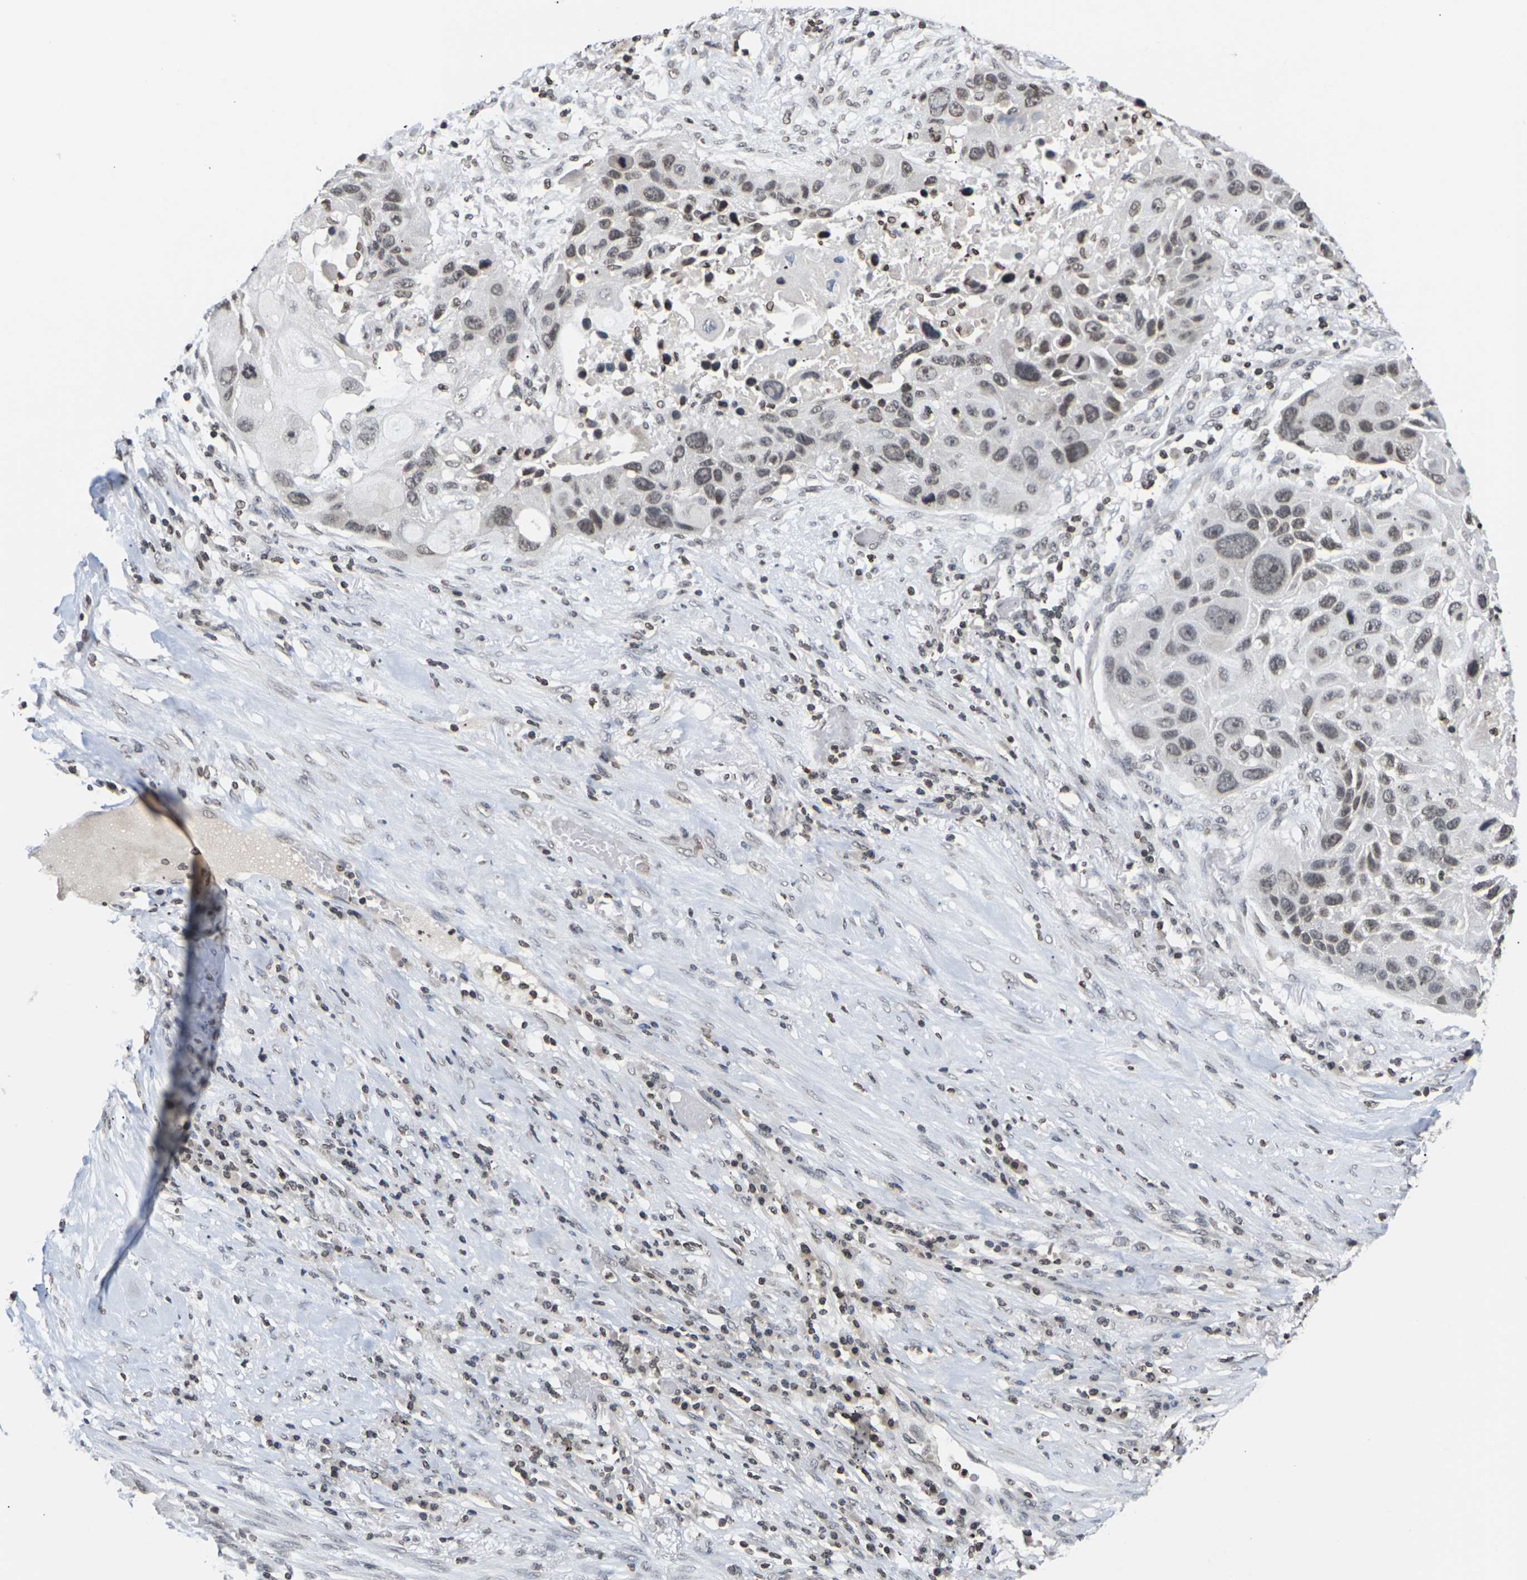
{"staining": {"intensity": "weak", "quantity": ">75%", "location": "nuclear"}, "tissue": "lung cancer", "cell_type": "Tumor cells", "image_type": "cancer", "snomed": [{"axis": "morphology", "description": "Squamous cell carcinoma, NOS"}, {"axis": "topography", "description": "Lung"}], "caption": "Lung cancer stained for a protein reveals weak nuclear positivity in tumor cells. The staining is performed using DAB brown chromogen to label protein expression. The nuclei are counter-stained blue using hematoxylin.", "gene": "ETV5", "patient": {"sex": "male", "age": 57}}